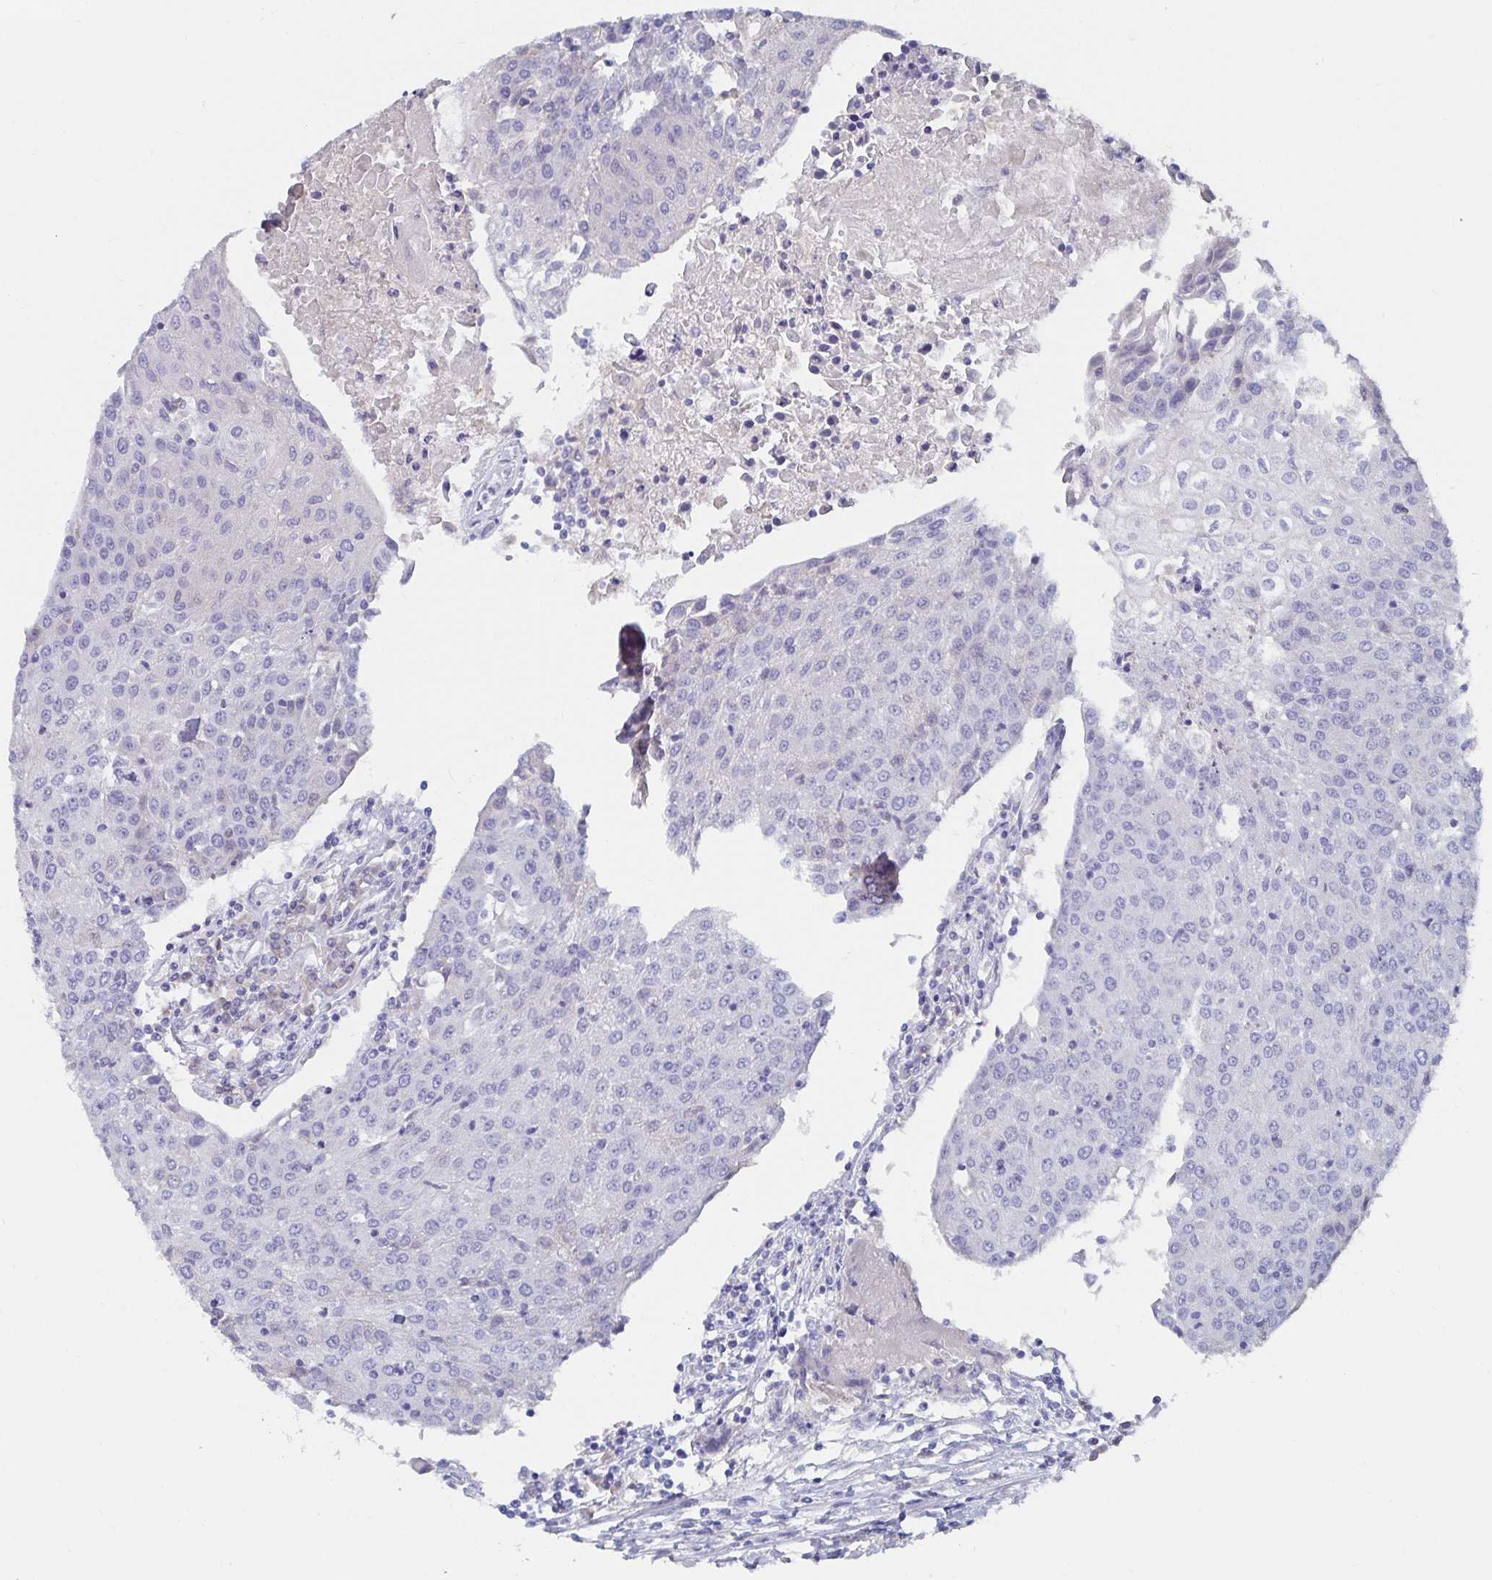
{"staining": {"intensity": "negative", "quantity": "none", "location": "none"}, "tissue": "urothelial cancer", "cell_type": "Tumor cells", "image_type": "cancer", "snomed": [{"axis": "morphology", "description": "Urothelial carcinoma, High grade"}, {"axis": "topography", "description": "Urinary bladder"}], "caption": "The histopathology image displays no staining of tumor cells in high-grade urothelial carcinoma.", "gene": "CFAP69", "patient": {"sex": "female", "age": 85}}